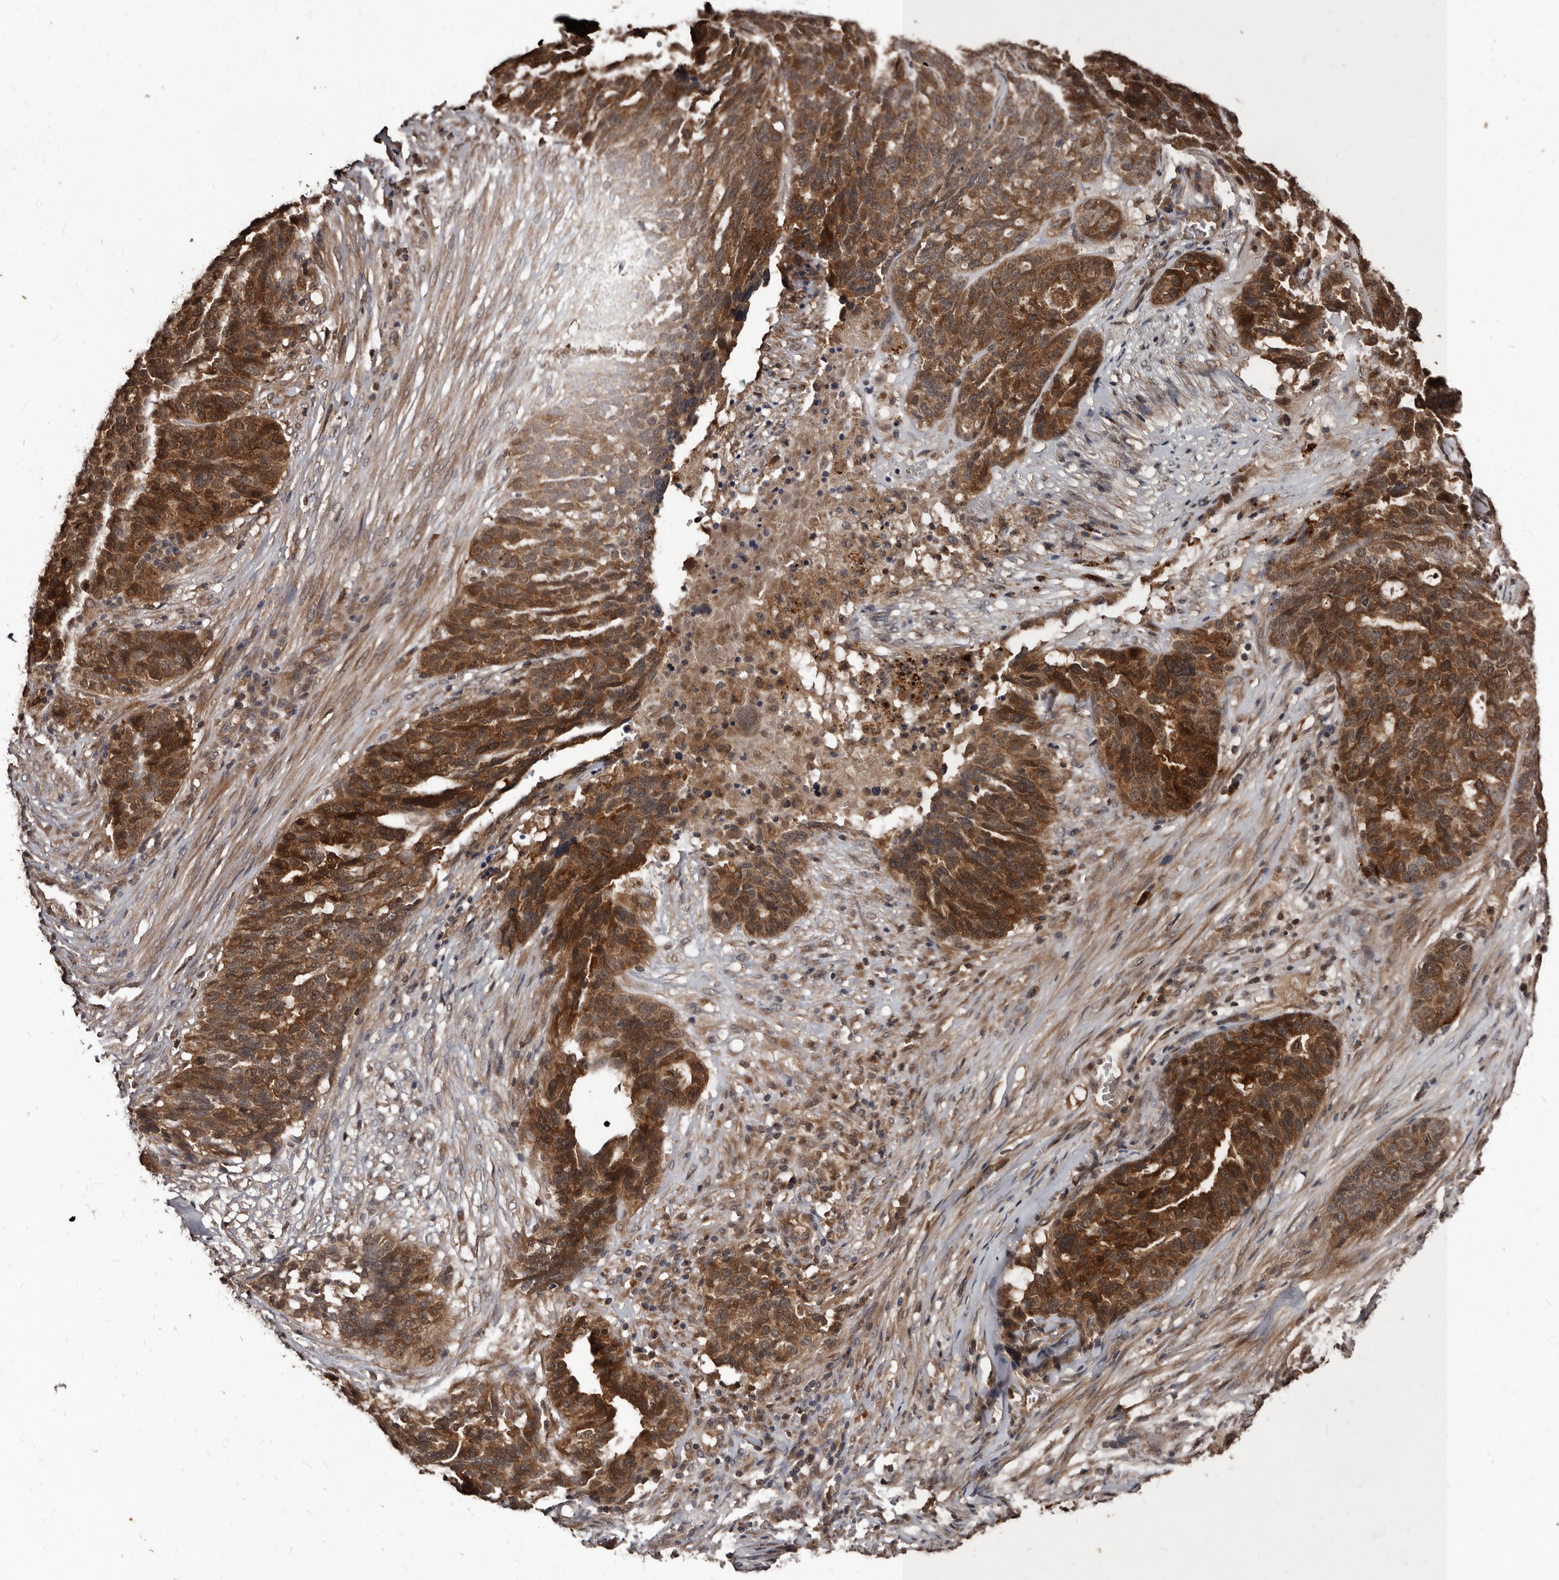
{"staining": {"intensity": "strong", "quantity": ">75%", "location": "cytoplasmic/membranous"}, "tissue": "ovarian cancer", "cell_type": "Tumor cells", "image_type": "cancer", "snomed": [{"axis": "morphology", "description": "Cystadenocarcinoma, serous, NOS"}, {"axis": "topography", "description": "Ovary"}], "caption": "Protein positivity by immunohistochemistry (IHC) shows strong cytoplasmic/membranous positivity in approximately >75% of tumor cells in ovarian cancer.", "gene": "PMVK", "patient": {"sex": "female", "age": 59}}